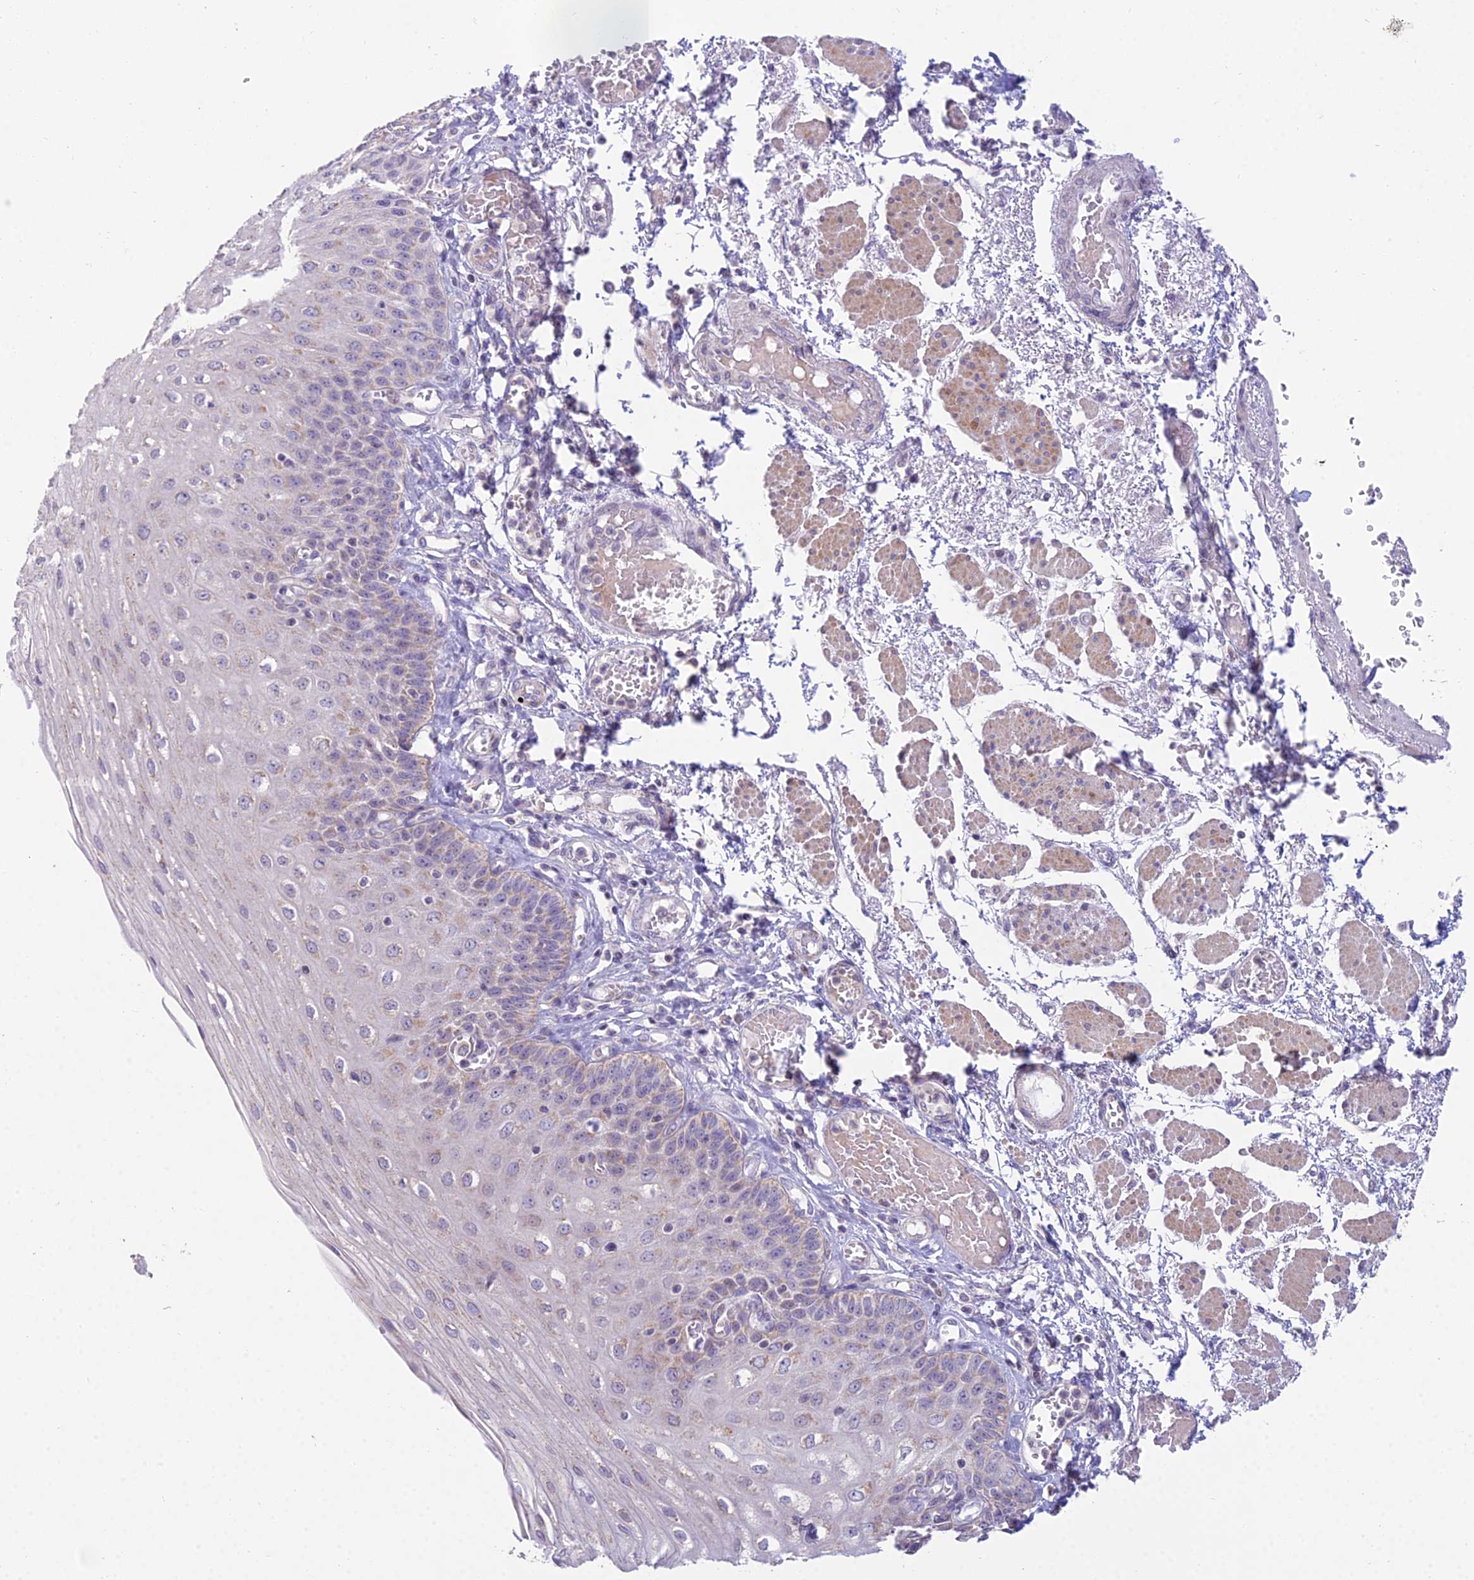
{"staining": {"intensity": "weak", "quantity": "<25%", "location": "cytoplasmic/membranous"}, "tissue": "esophagus", "cell_type": "Squamous epithelial cells", "image_type": "normal", "snomed": [{"axis": "morphology", "description": "Normal tissue, NOS"}, {"axis": "topography", "description": "Esophagus"}], "caption": "IHC histopathology image of benign esophagus: human esophagus stained with DAB displays no significant protein expression in squamous epithelial cells.", "gene": "CFAP206", "patient": {"sex": "male", "age": 81}}